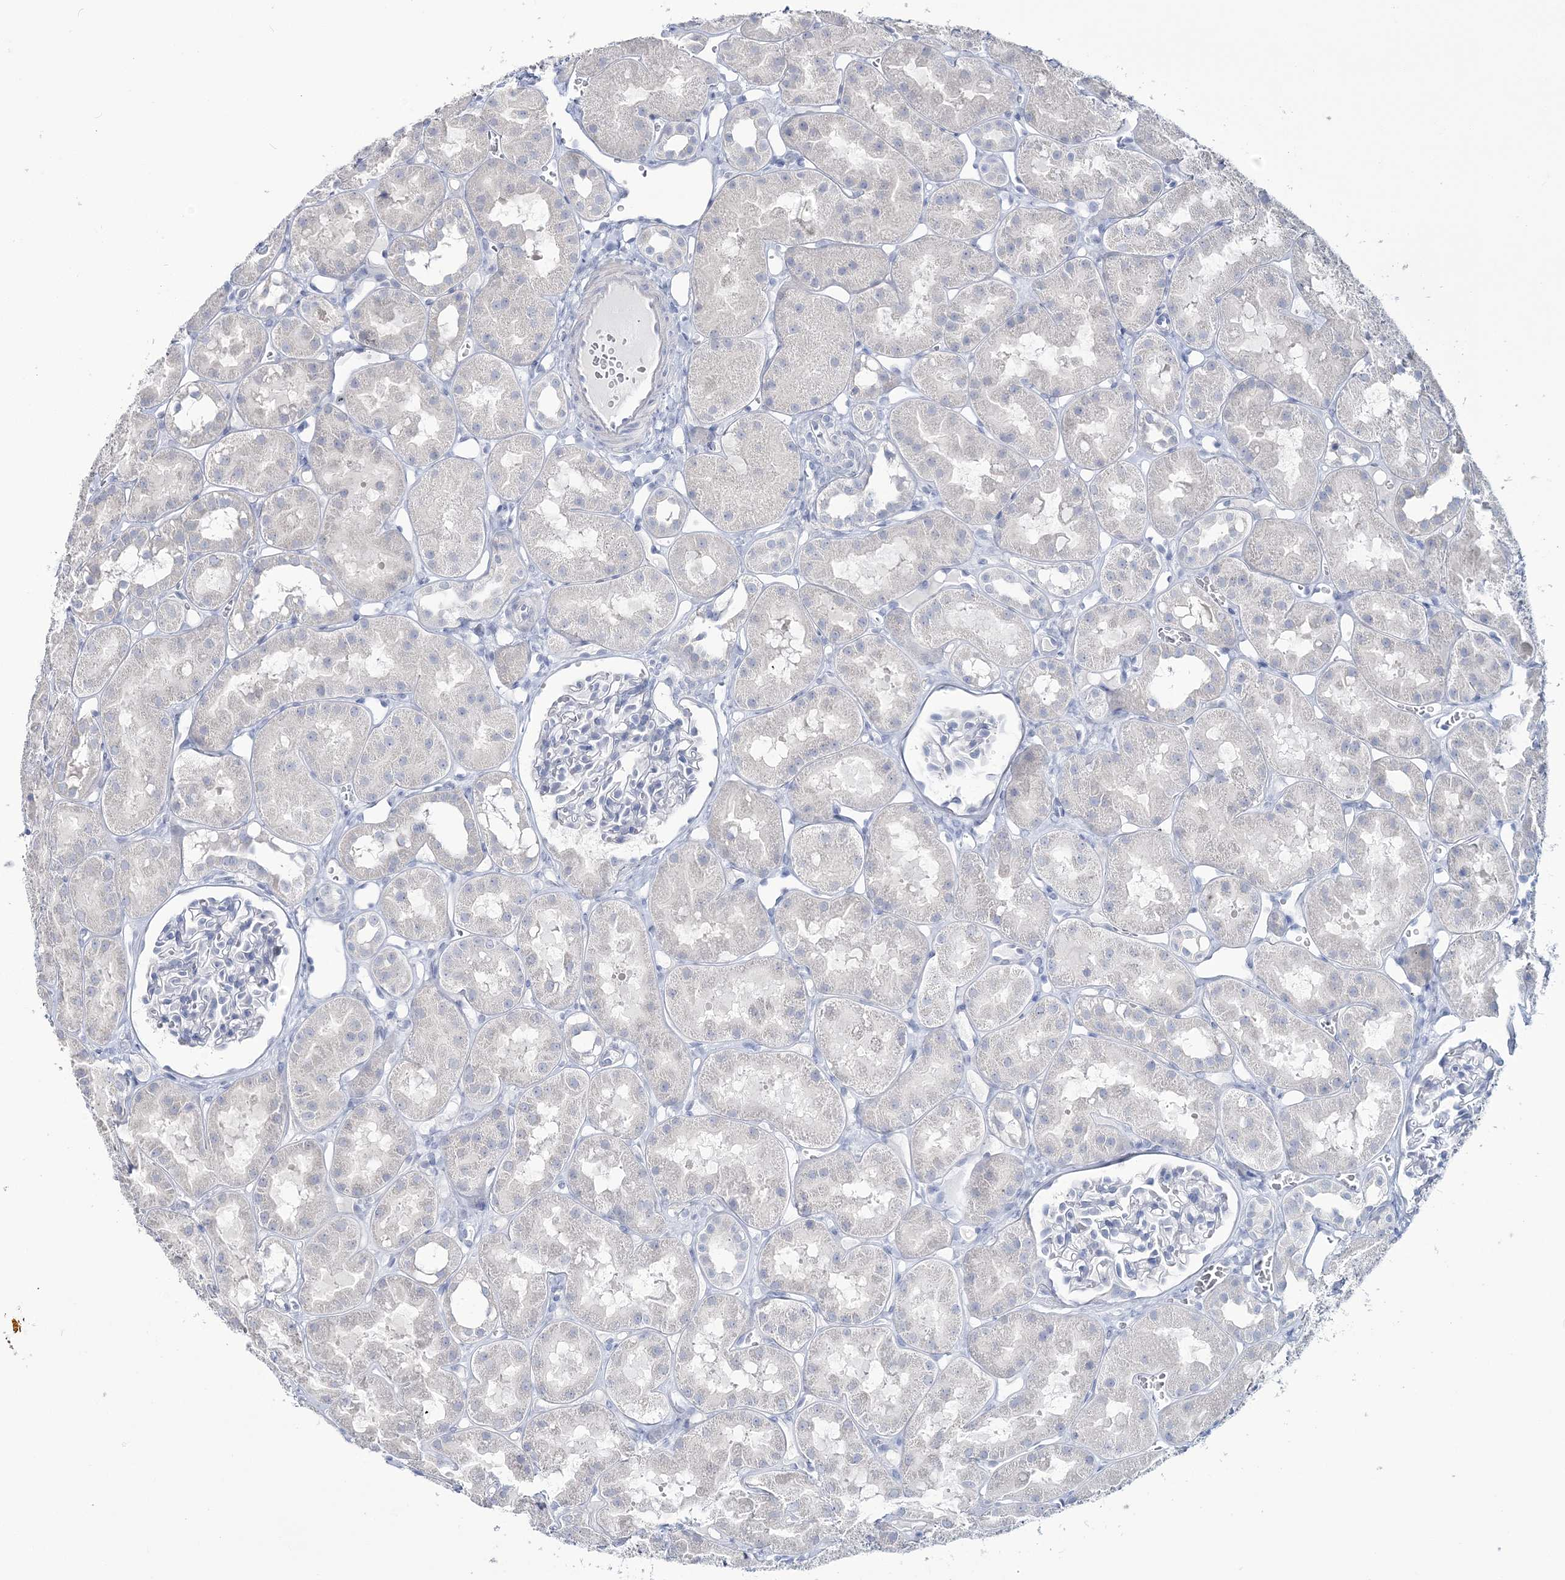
{"staining": {"intensity": "negative", "quantity": "none", "location": "none"}, "tissue": "kidney", "cell_type": "Cells in glomeruli", "image_type": "normal", "snomed": [{"axis": "morphology", "description": "Normal tissue, NOS"}, {"axis": "topography", "description": "Kidney"}], "caption": "This is a micrograph of IHC staining of normal kidney, which shows no positivity in cells in glomeruli. (Brightfield microscopy of DAB immunohistochemistry at high magnification).", "gene": "CYP3A4", "patient": {"sex": "male", "age": 16}}